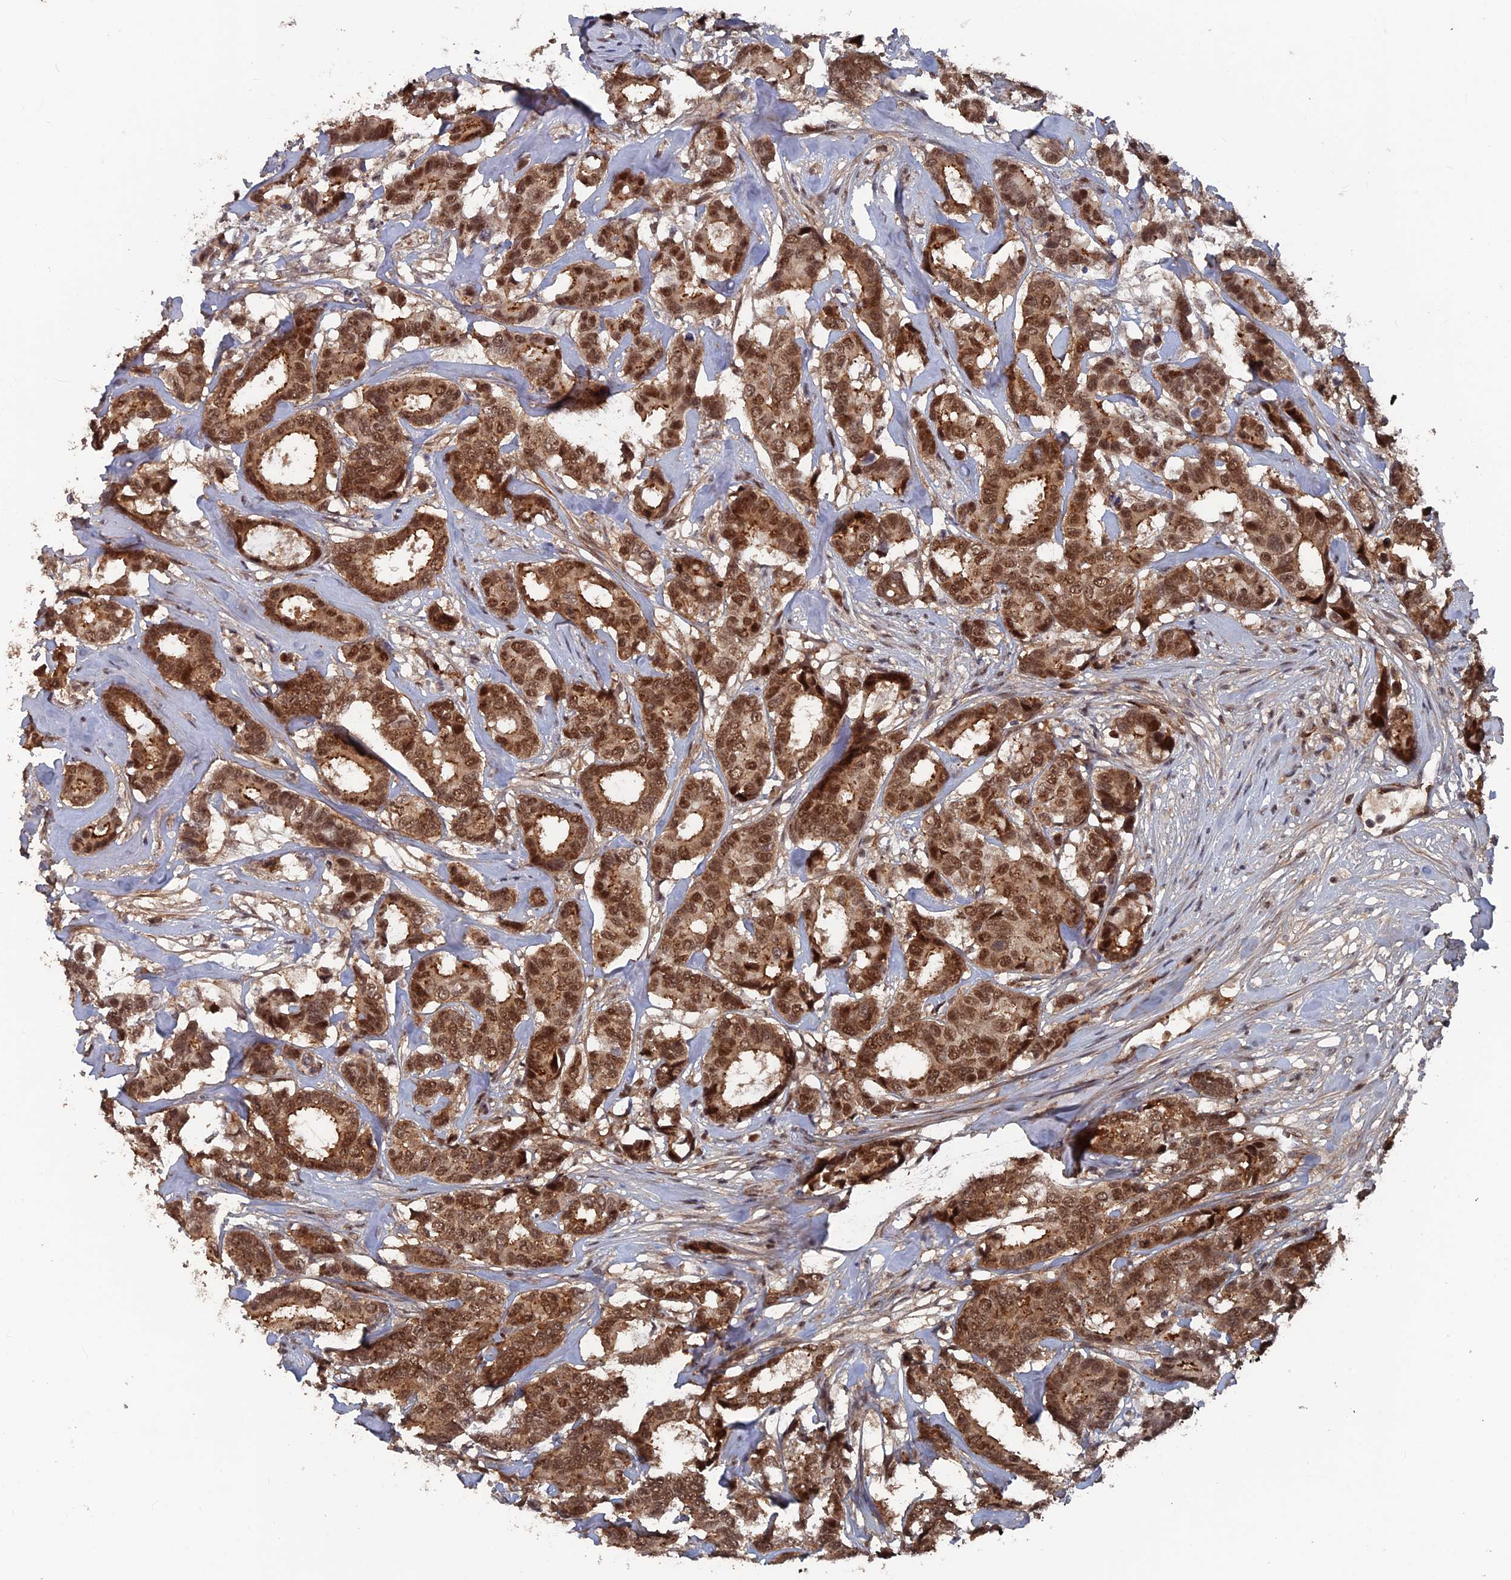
{"staining": {"intensity": "strong", "quantity": ">75%", "location": "cytoplasmic/membranous,nuclear"}, "tissue": "breast cancer", "cell_type": "Tumor cells", "image_type": "cancer", "snomed": [{"axis": "morphology", "description": "Duct carcinoma"}, {"axis": "topography", "description": "Breast"}], "caption": "There is high levels of strong cytoplasmic/membranous and nuclear expression in tumor cells of breast cancer (infiltrating ductal carcinoma), as demonstrated by immunohistochemical staining (brown color).", "gene": "SH3D21", "patient": {"sex": "female", "age": 87}}